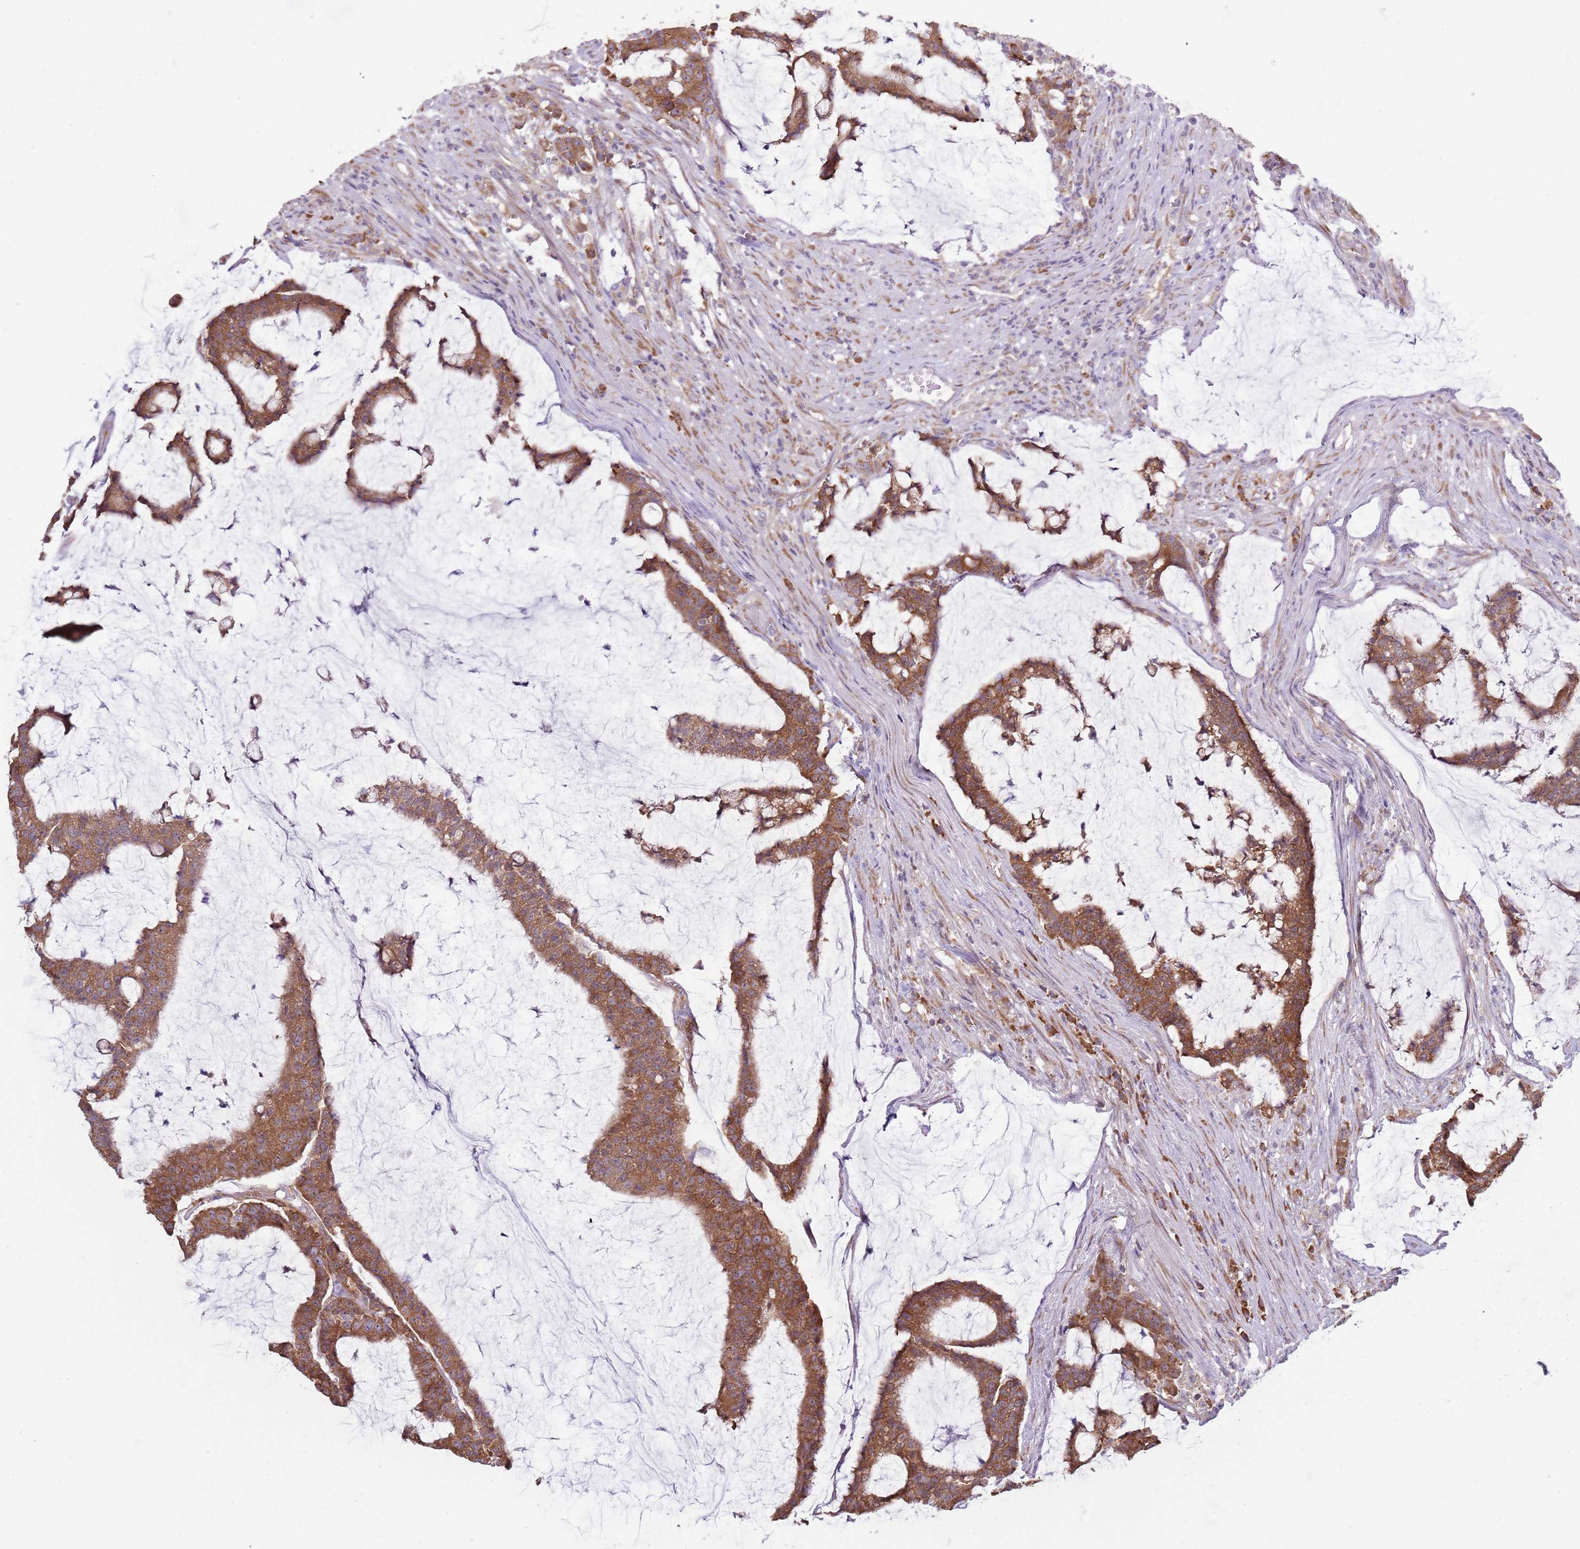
{"staining": {"intensity": "moderate", "quantity": ">75%", "location": "cytoplasmic/membranous"}, "tissue": "colorectal cancer", "cell_type": "Tumor cells", "image_type": "cancer", "snomed": [{"axis": "morphology", "description": "Adenocarcinoma, NOS"}, {"axis": "topography", "description": "Colon"}], "caption": "An immunohistochemistry image of tumor tissue is shown. Protein staining in brown shows moderate cytoplasmic/membranous positivity in colorectal cancer within tumor cells.", "gene": "RPL17-C18orf32", "patient": {"sex": "female", "age": 84}}